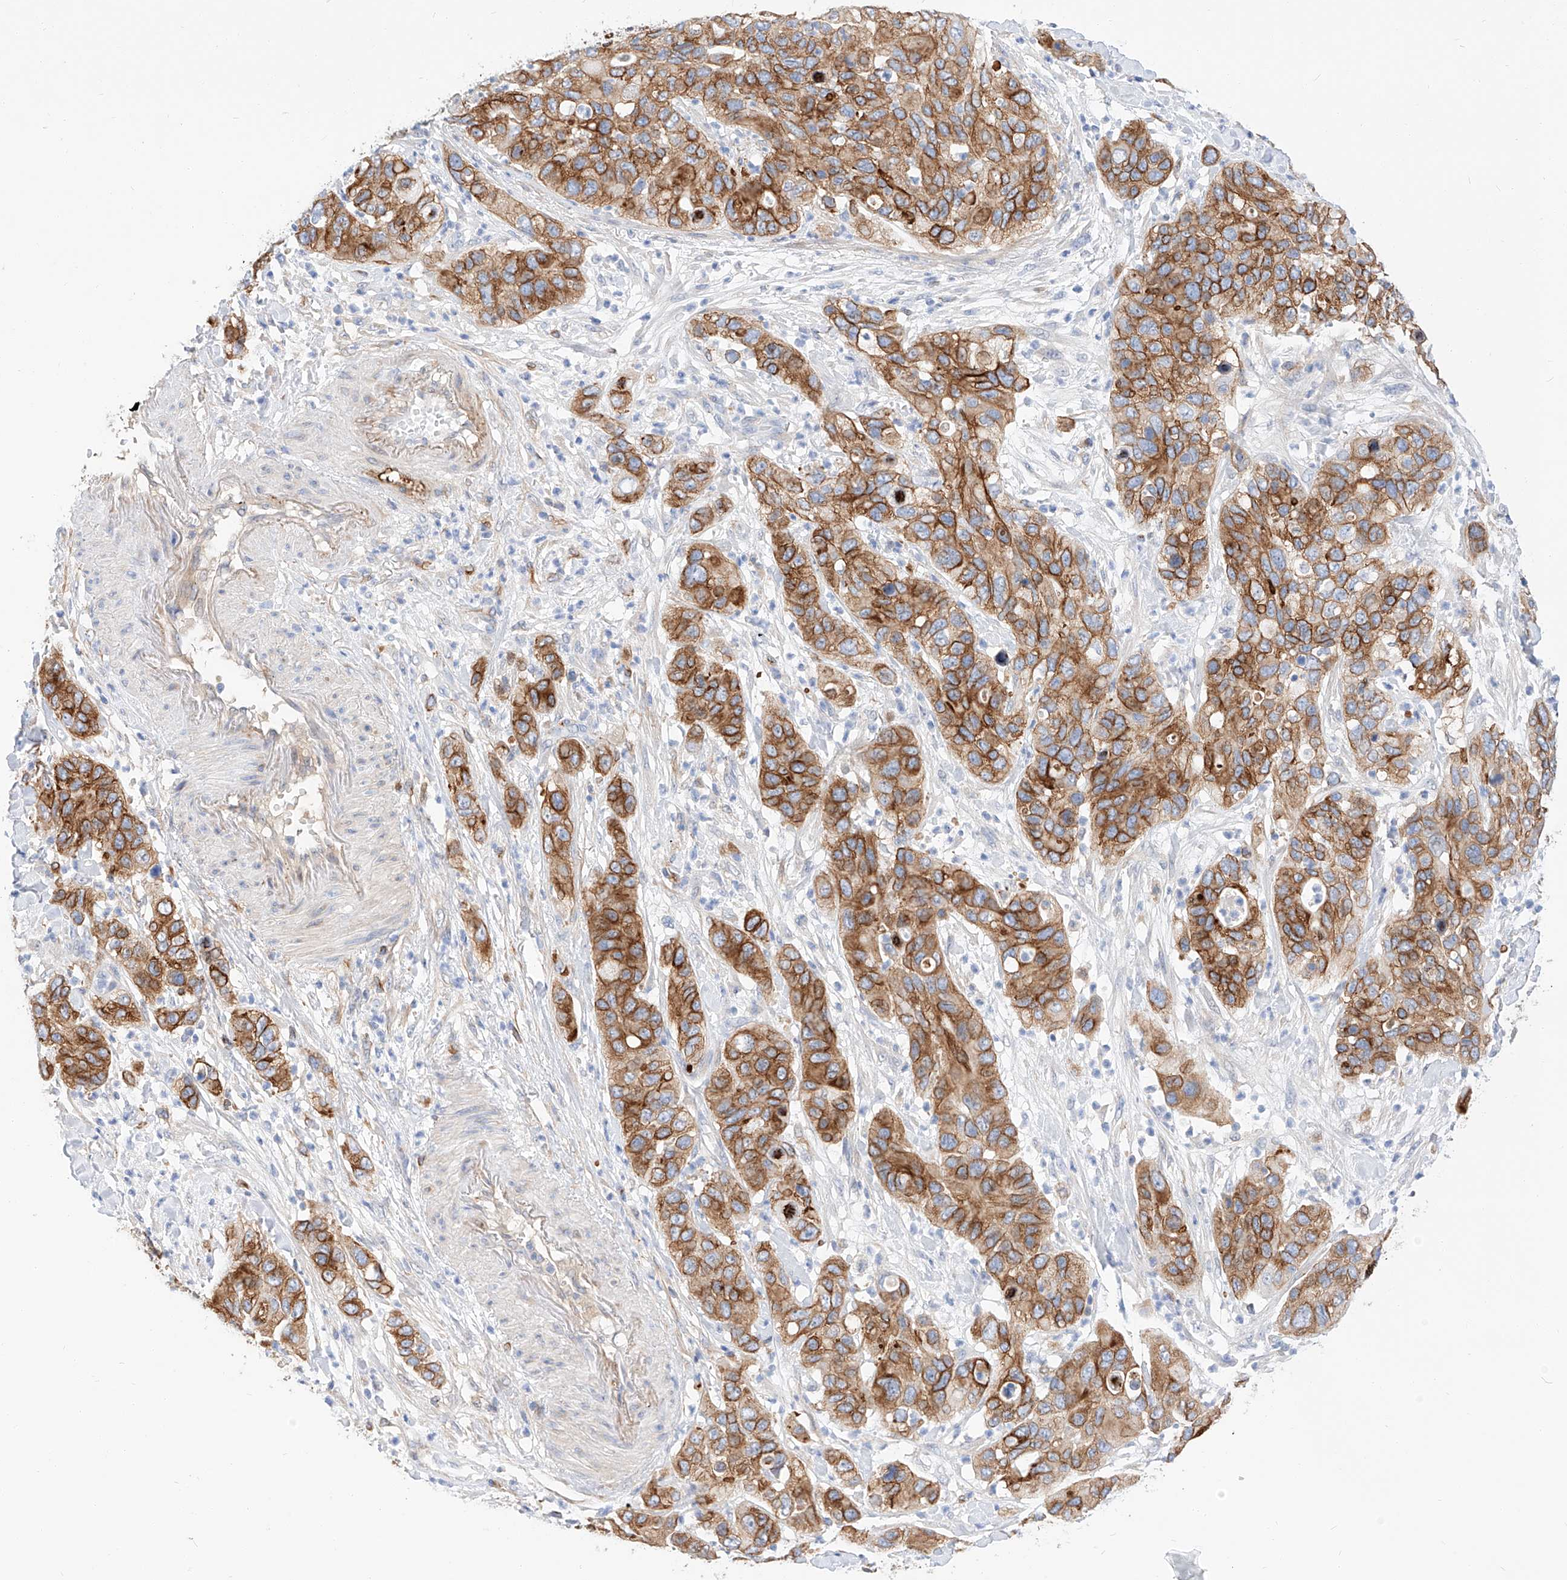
{"staining": {"intensity": "strong", "quantity": ">75%", "location": "cytoplasmic/membranous"}, "tissue": "pancreatic cancer", "cell_type": "Tumor cells", "image_type": "cancer", "snomed": [{"axis": "morphology", "description": "Adenocarcinoma, NOS"}, {"axis": "topography", "description": "Pancreas"}], "caption": "Protein staining demonstrates strong cytoplasmic/membranous positivity in about >75% of tumor cells in adenocarcinoma (pancreatic).", "gene": "MAP7", "patient": {"sex": "female", "age": 71}}